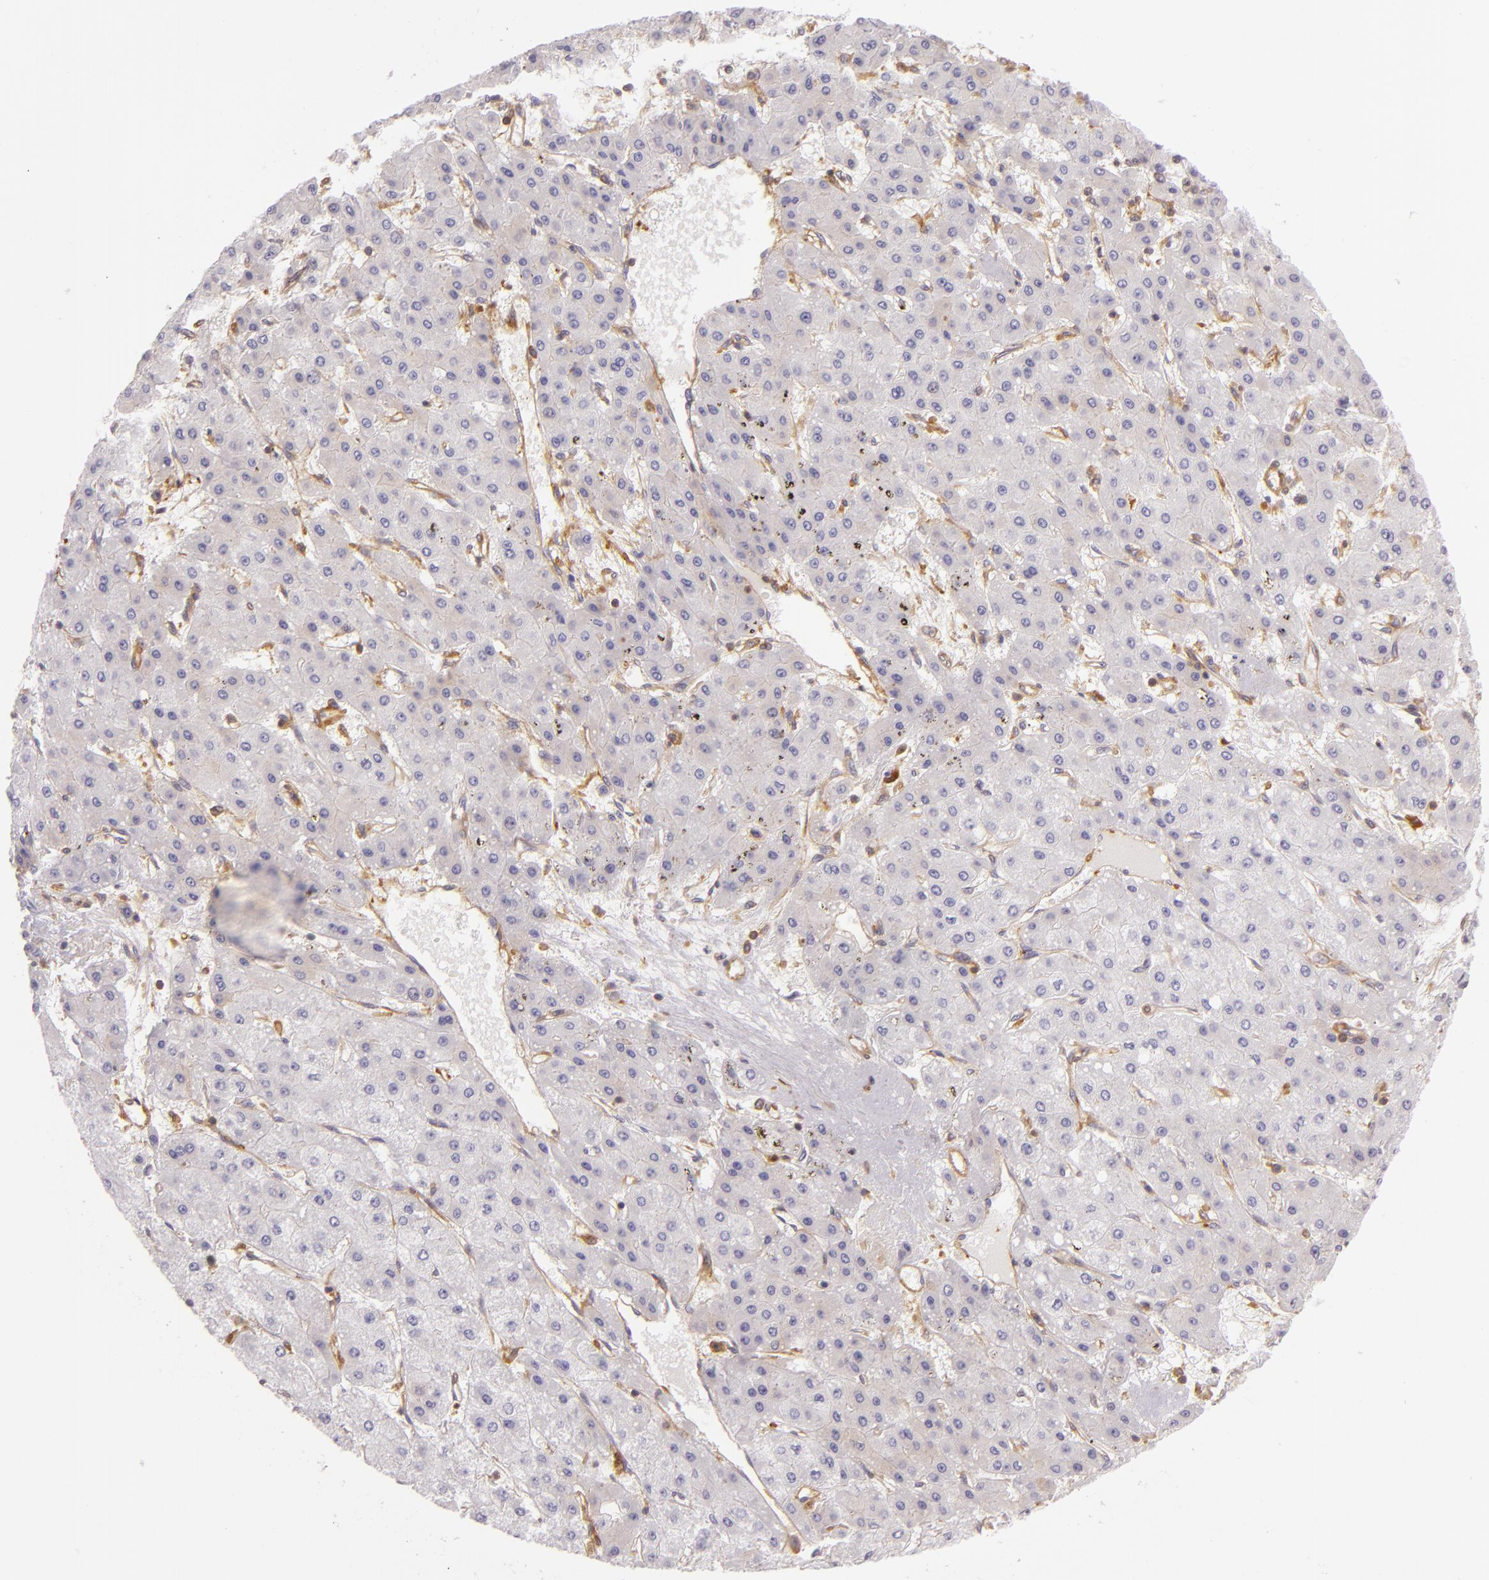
{"staining": {"intensity": "negative", "quantity": "none", "location": "none"}, "tissue": "liver cancer", "cell_type": "Tumor cells", "image_type": "cancer", "snomed": [{"axis": "morphology", "description": "Carcinoma, Hepatocellular, NOS"}, {"axis": "topography", "description": "Liver"}], "caption": "Tumor cells are negative for brown protein staining in hepatocellular carcinoma (liver).", "gene": "TLN1", "patient": {"sex": "female", "age": 52}}